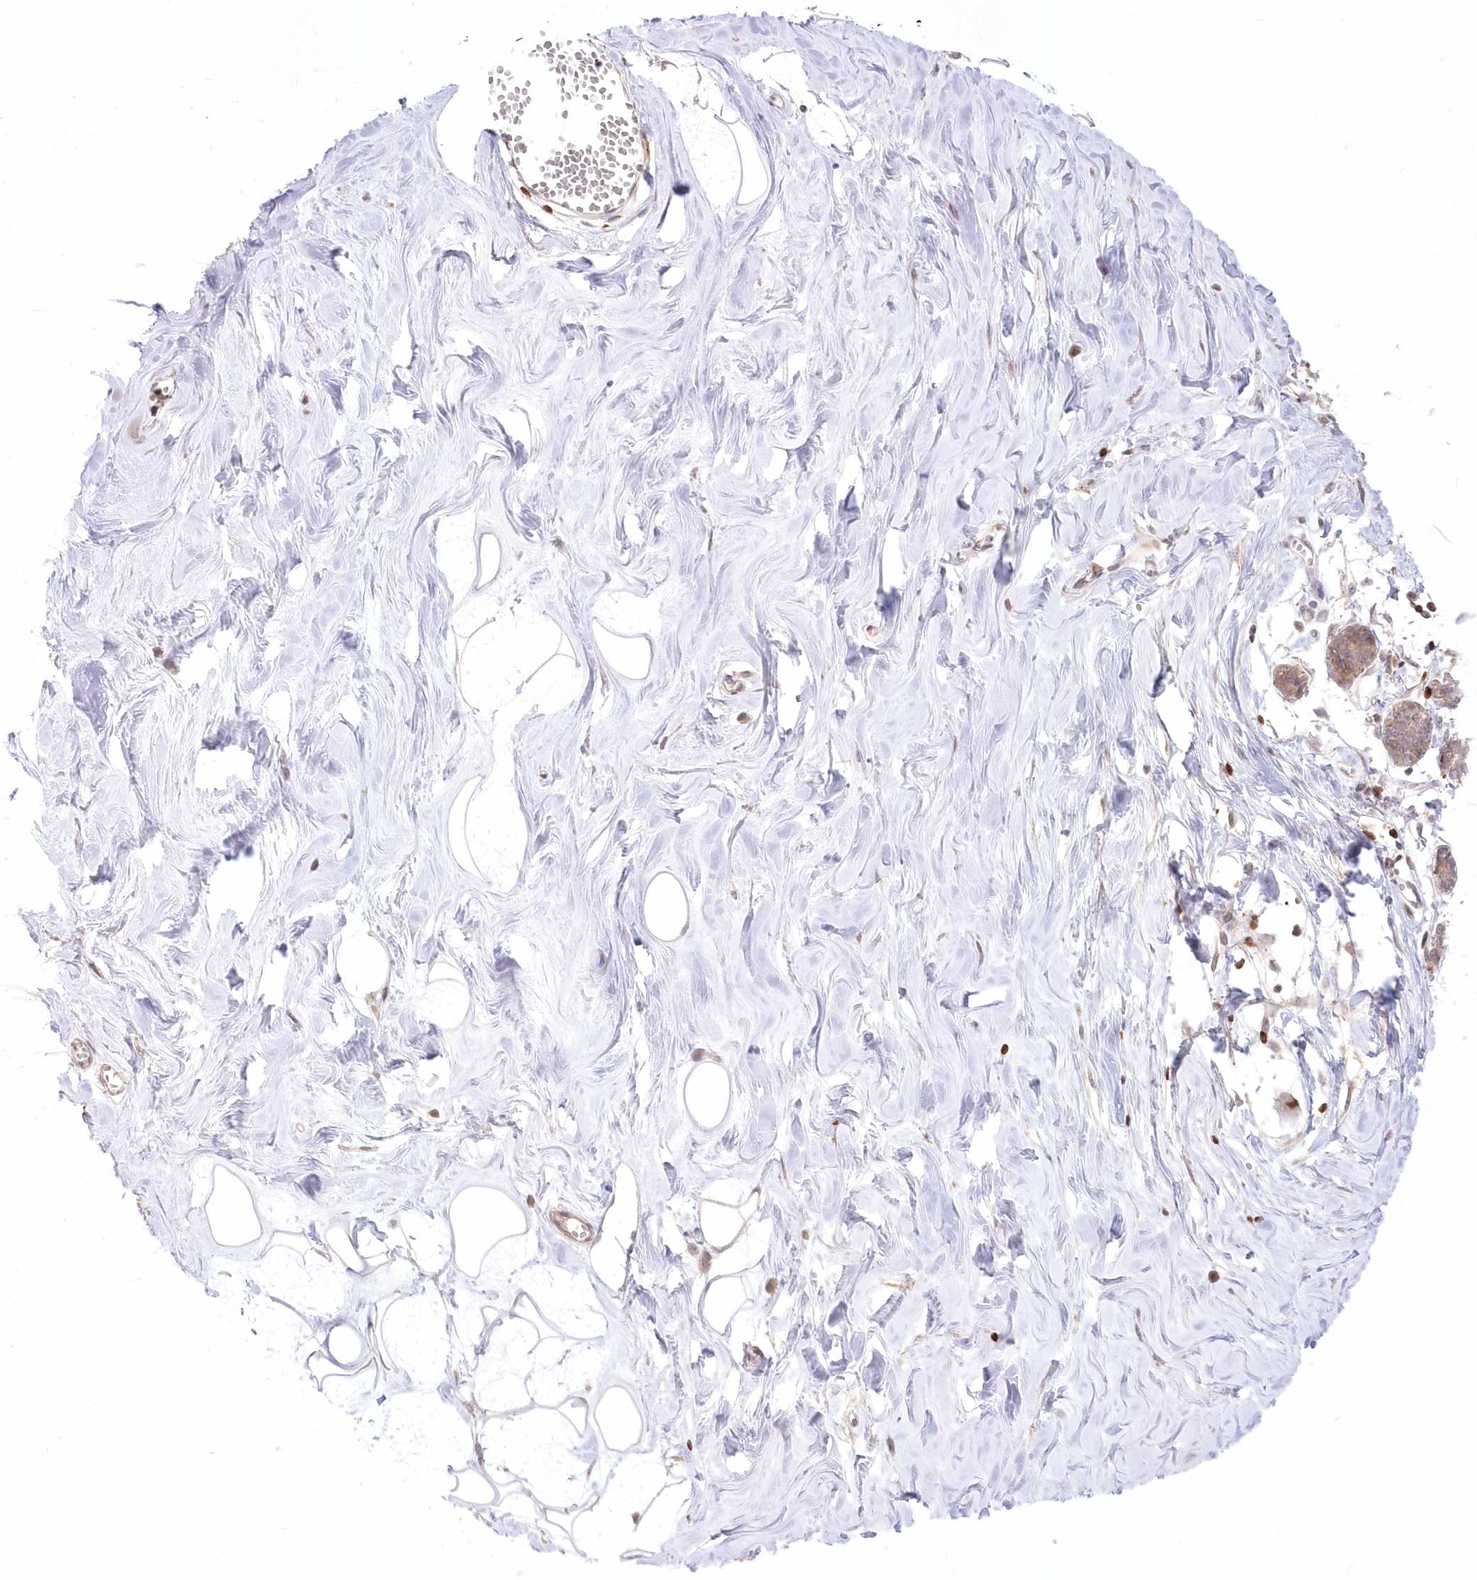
{"staining": {"intensity": "negative", "quantity": "none", "location": "none"}, "tissue": "breast", "cell_type": "Adipocytes", "image_type": "normal", "snomed": [{"axis": "morphology", "description": "Normal tissue, NOS"}, {"axis": "topography", "description": "Breast"}], "caption": "DAB immunohistochemical staining of benign human breast exhibits no significant staining in adipocytes.", "gene": "MTMR3", "patient": {"sex": "female", "age": 27}}